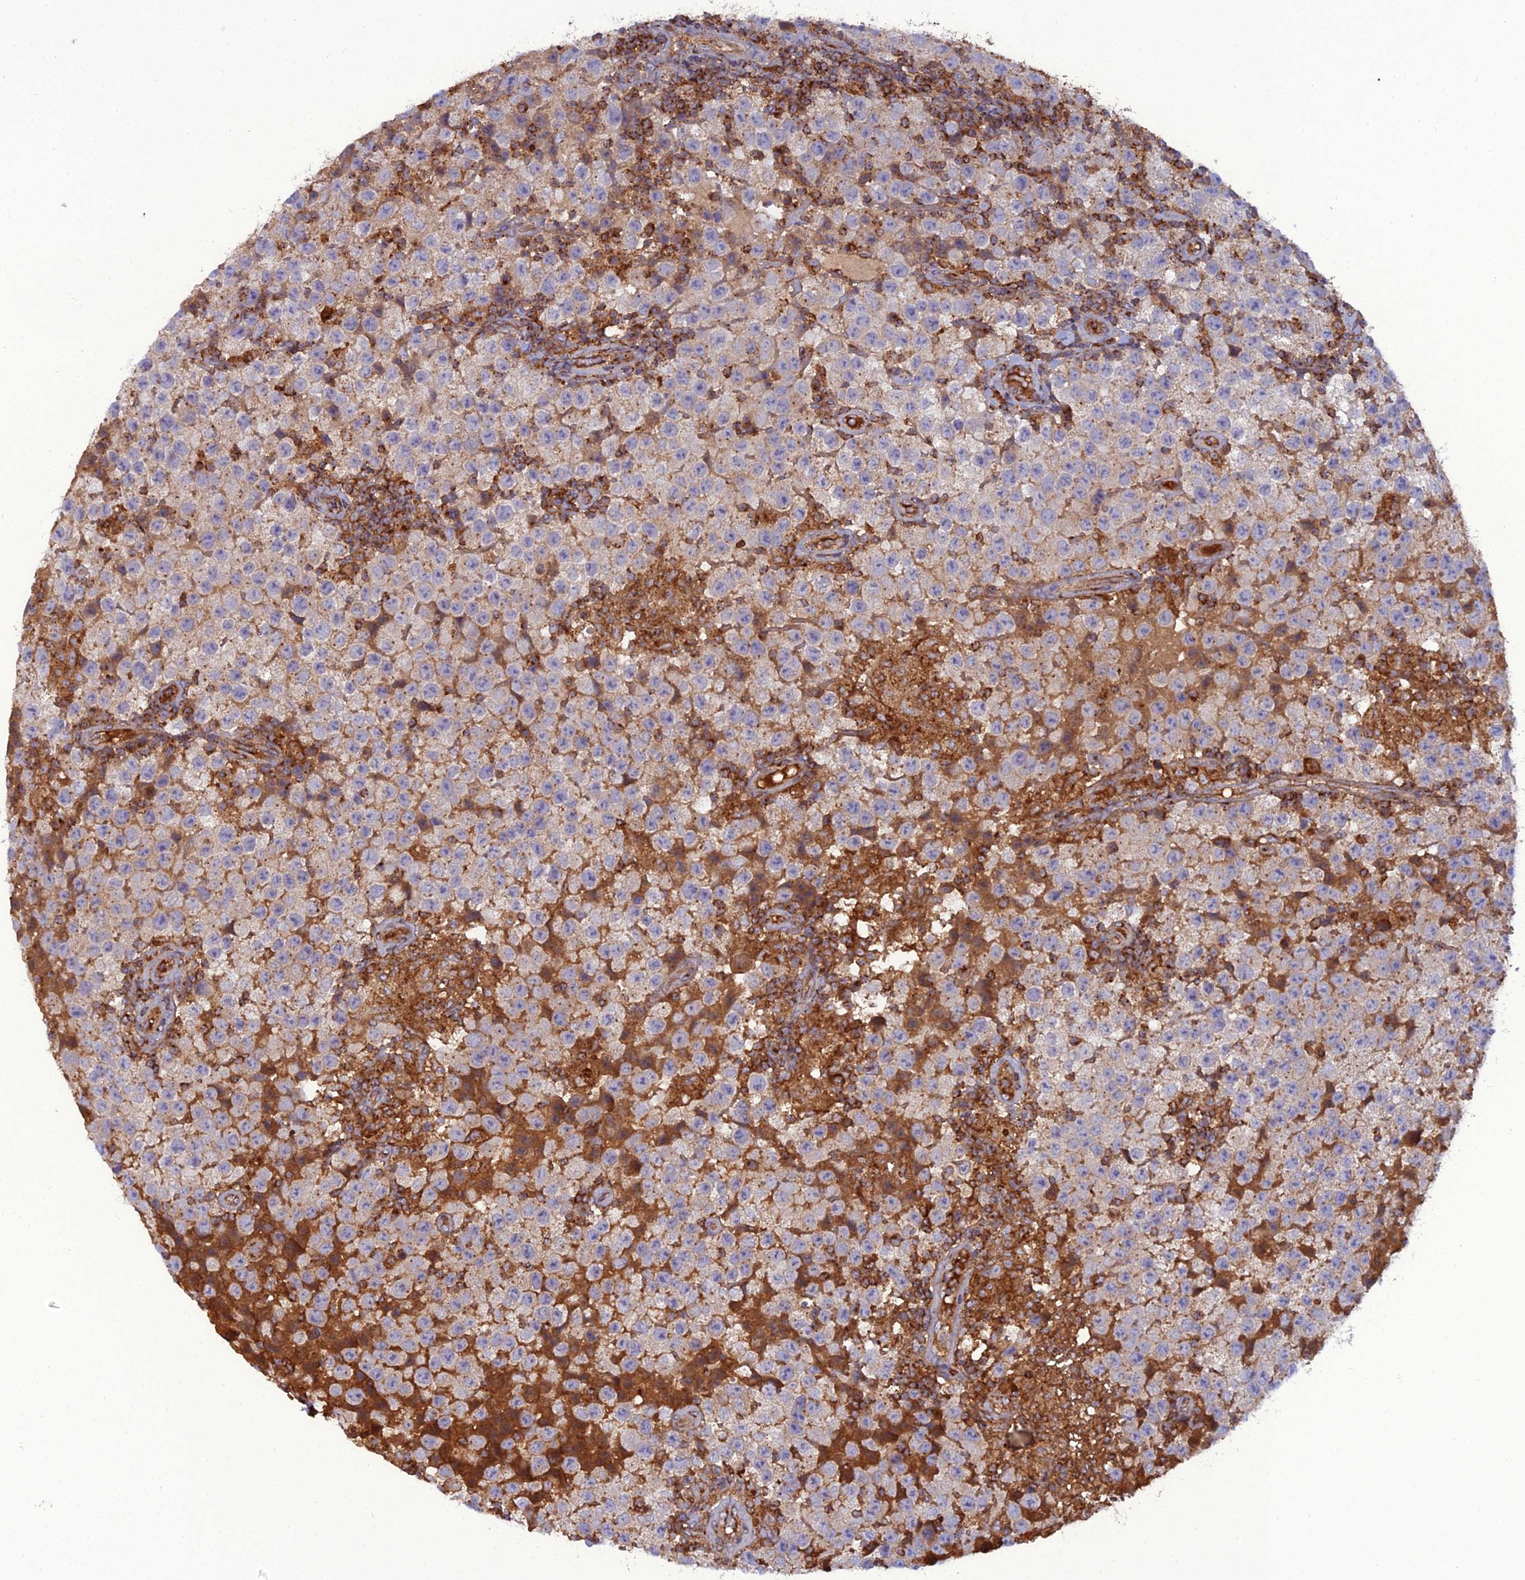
{"staining": {"intensity": "weak", "quantity": "<25%", "location": "cytoplasmic/membranous"}, "tissue": "testis cancer", "cell_type": "Tumor cells", "image_type": "cancer", "snomed": [{"axis": "morphology", "description": "Seminoma, NOS"}, {"axis": "morphology", "description": "Carcinoma, Embryonal, NOS"}, {"axis": "topography", "description": "Testis"}], "caption": "This image is of testis embryonal carcinoma stained with immunohistochemistry (IHC) to label a protein in brown with the nuclei are counter-stained blue. There is no positivity in tumor cells.", "gene": "LNPEP", "patient": {"sex": "male", "age": 41}}